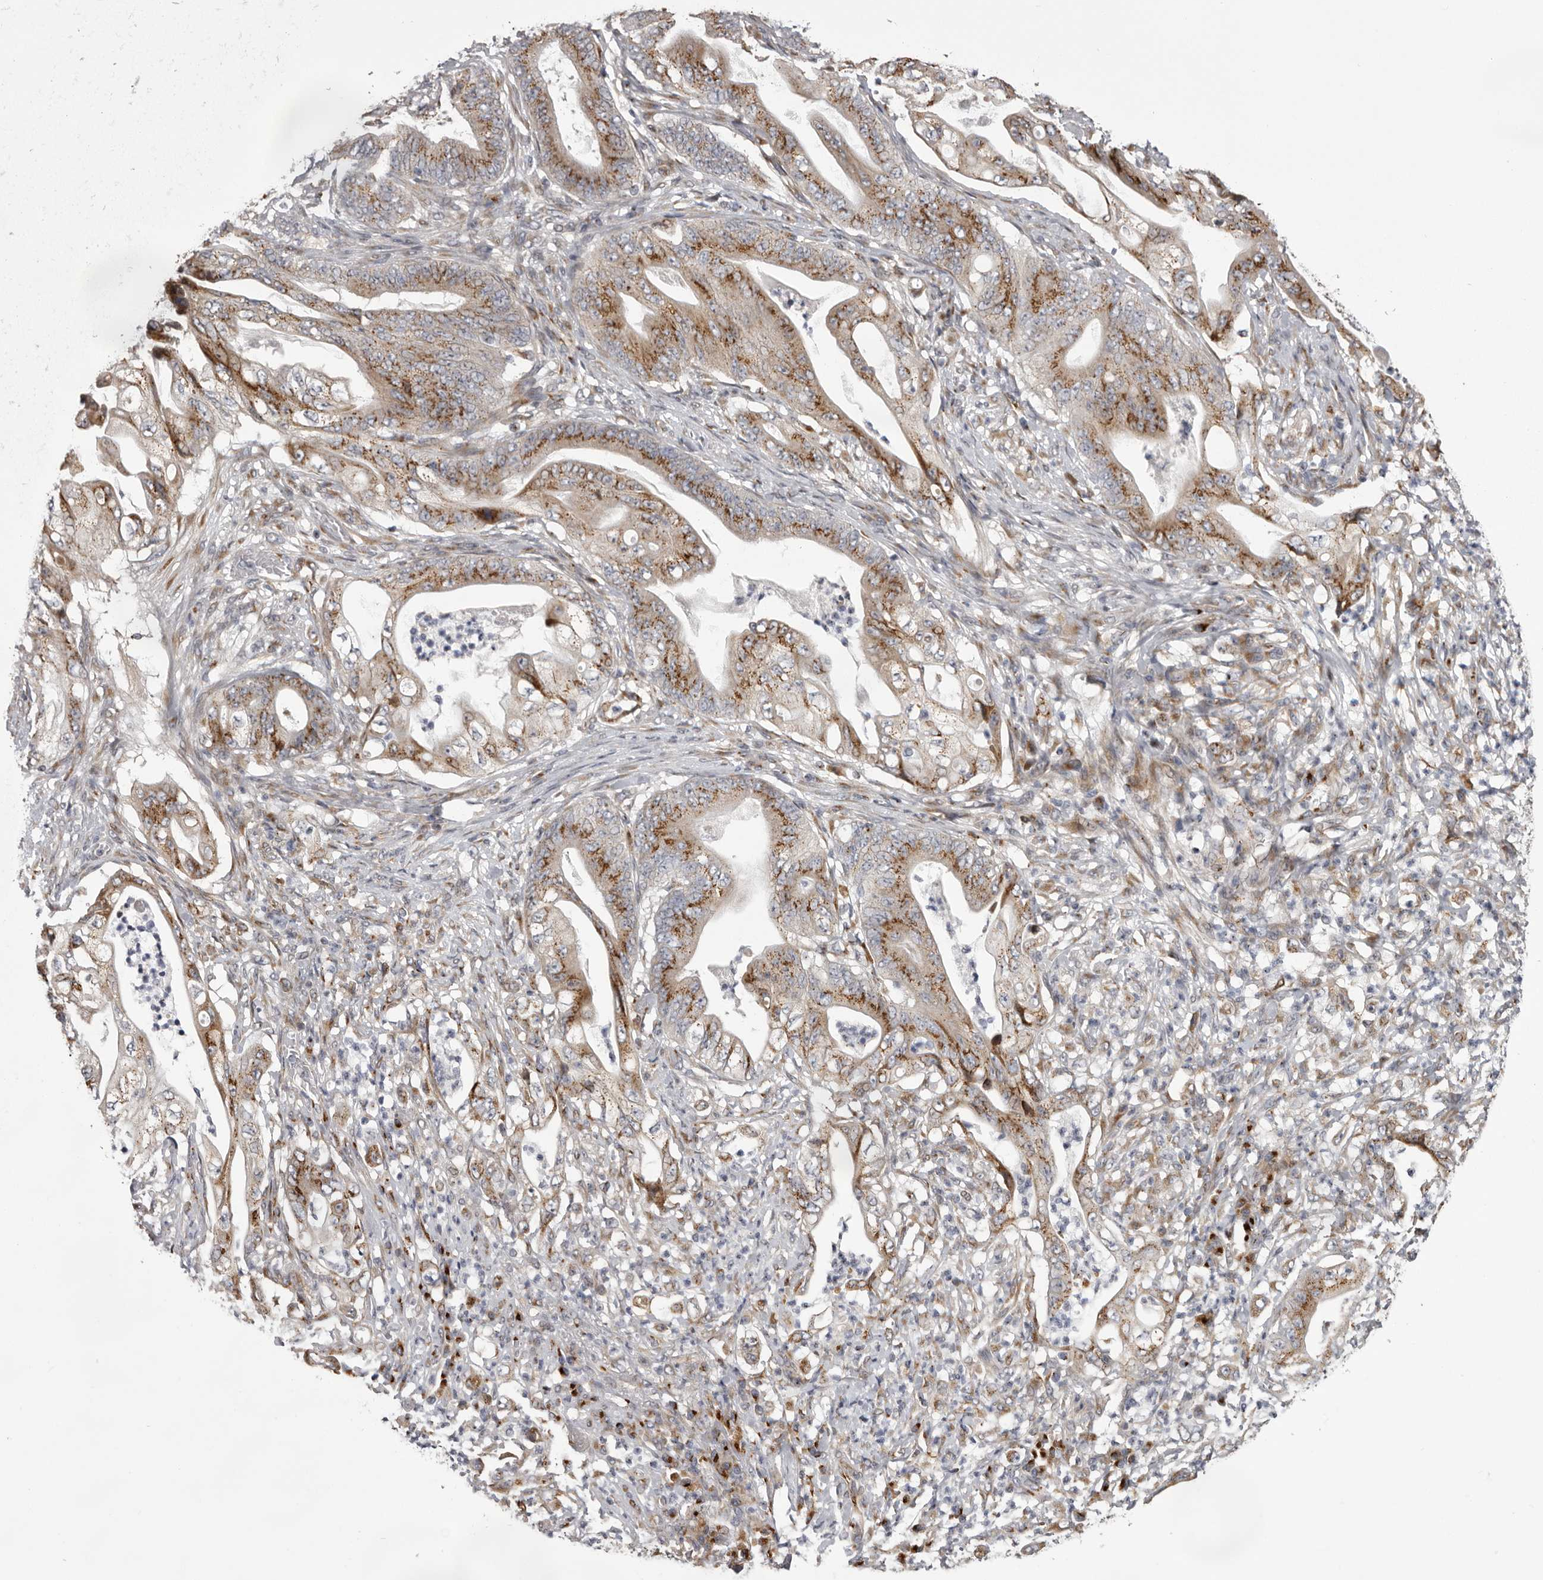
{"staining": {"intensity": "moderate", "quantity": ">75%", "location": "cytoplasmic/membranous"}, "tissue": "stomach cancer", "cell_type": "Tumor cells", "image_type": "cancer", "snomed": [{"axis": "morphology", "description": "Adenocarcinoma, NOS"}, {"axis": "topography", "description": "Stomach"}], "caption": "The micrograph exhibits immunohistochemical staining of stomach cancer. There is moderate cytoplasmic/membranous staining is identified in about >75% of tumor cells.", "gene": "WDR47", "patient": {"sex": "female", "age": 73}}